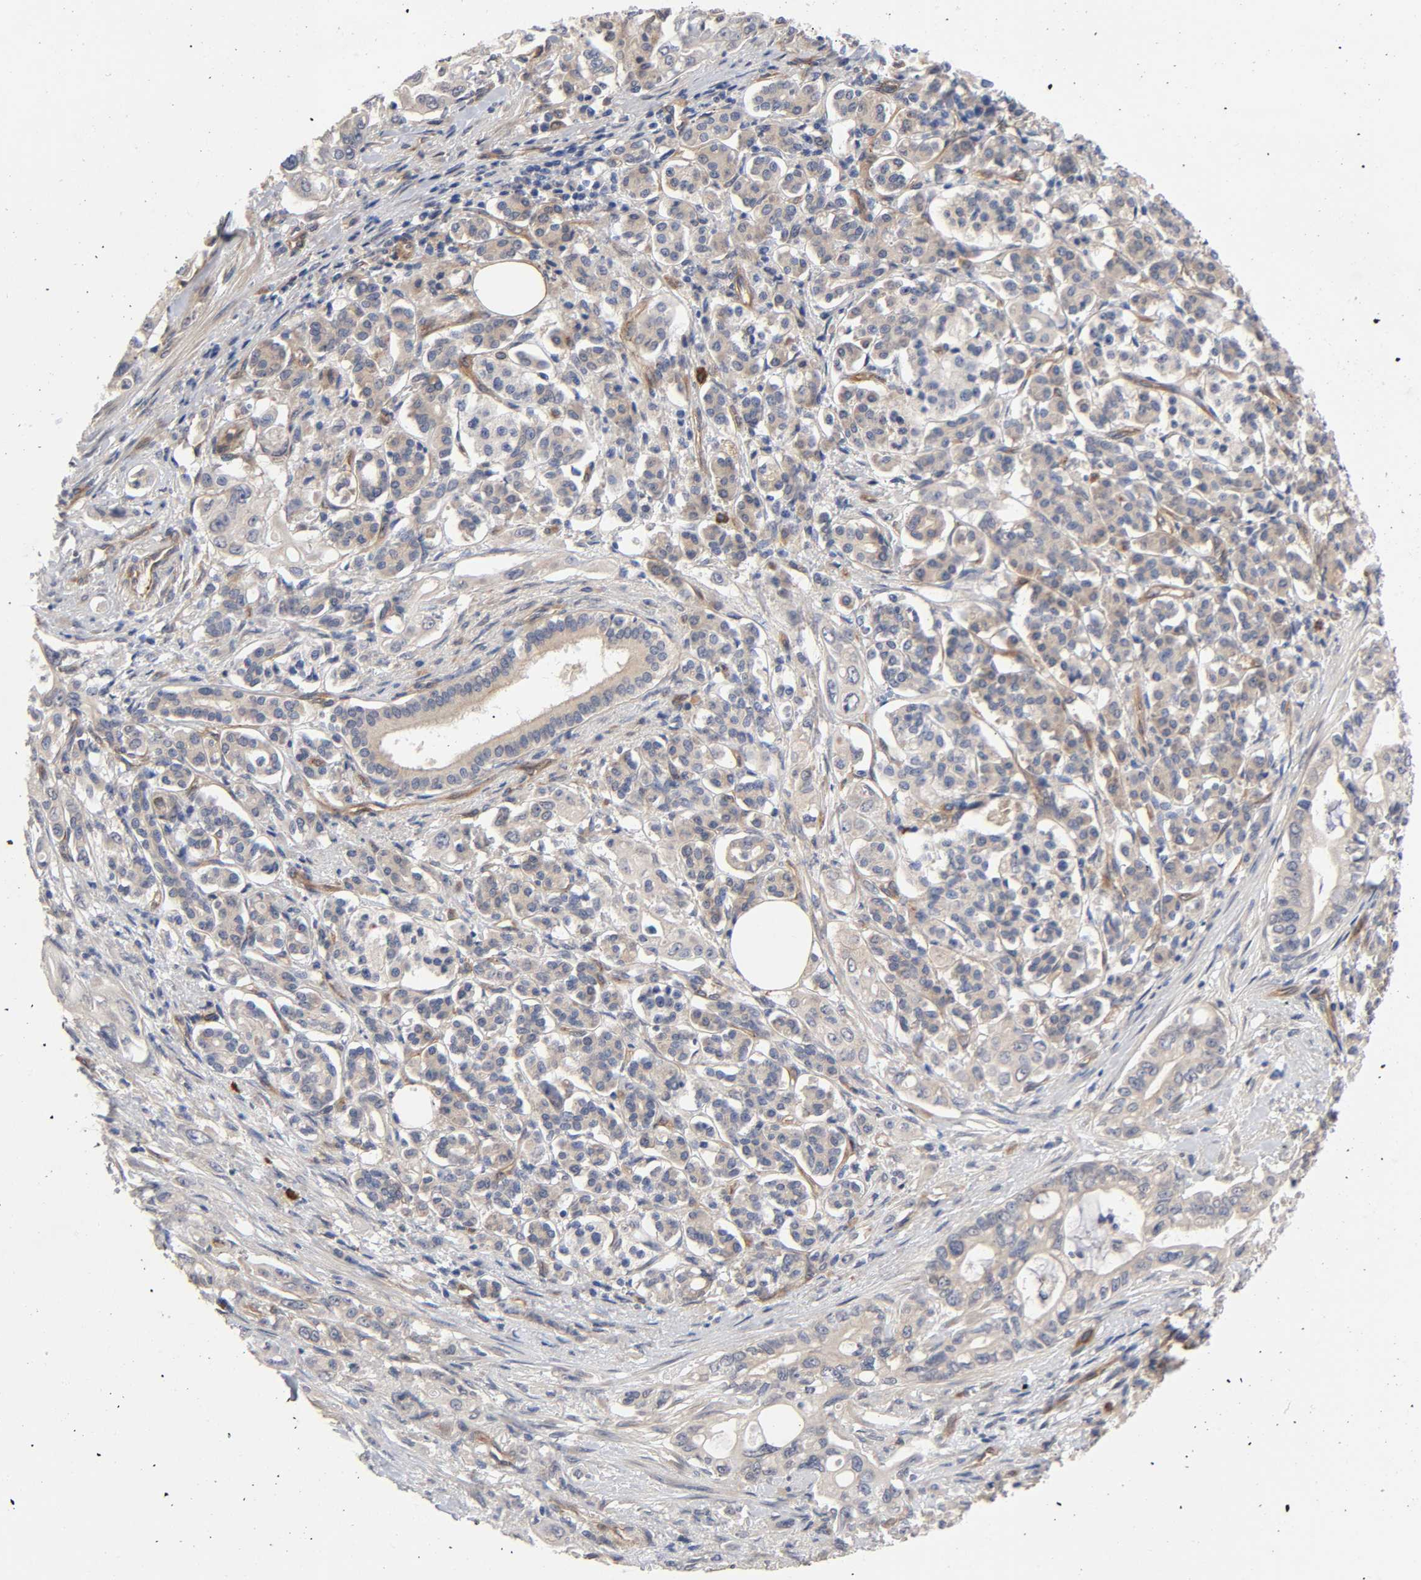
{"staining": {"intensity": "negative", "quantity": "none", "location": "none"}, "tissue": "pancreatic cancer", "cell_type": "Tumor cells", "image_type": "cancer", "snomed": [{"axis": "morphology", "description": "Normal tissue, NOS"}, {"axis": "topography", "description": "Pancreas"}], "caption": "Immunohistochemistry (IHC) of pancreatic cancer demonstrates no expression in tumor cells.", "gene": "RAB13", "patient": {"sex": "male", "age": 42}}